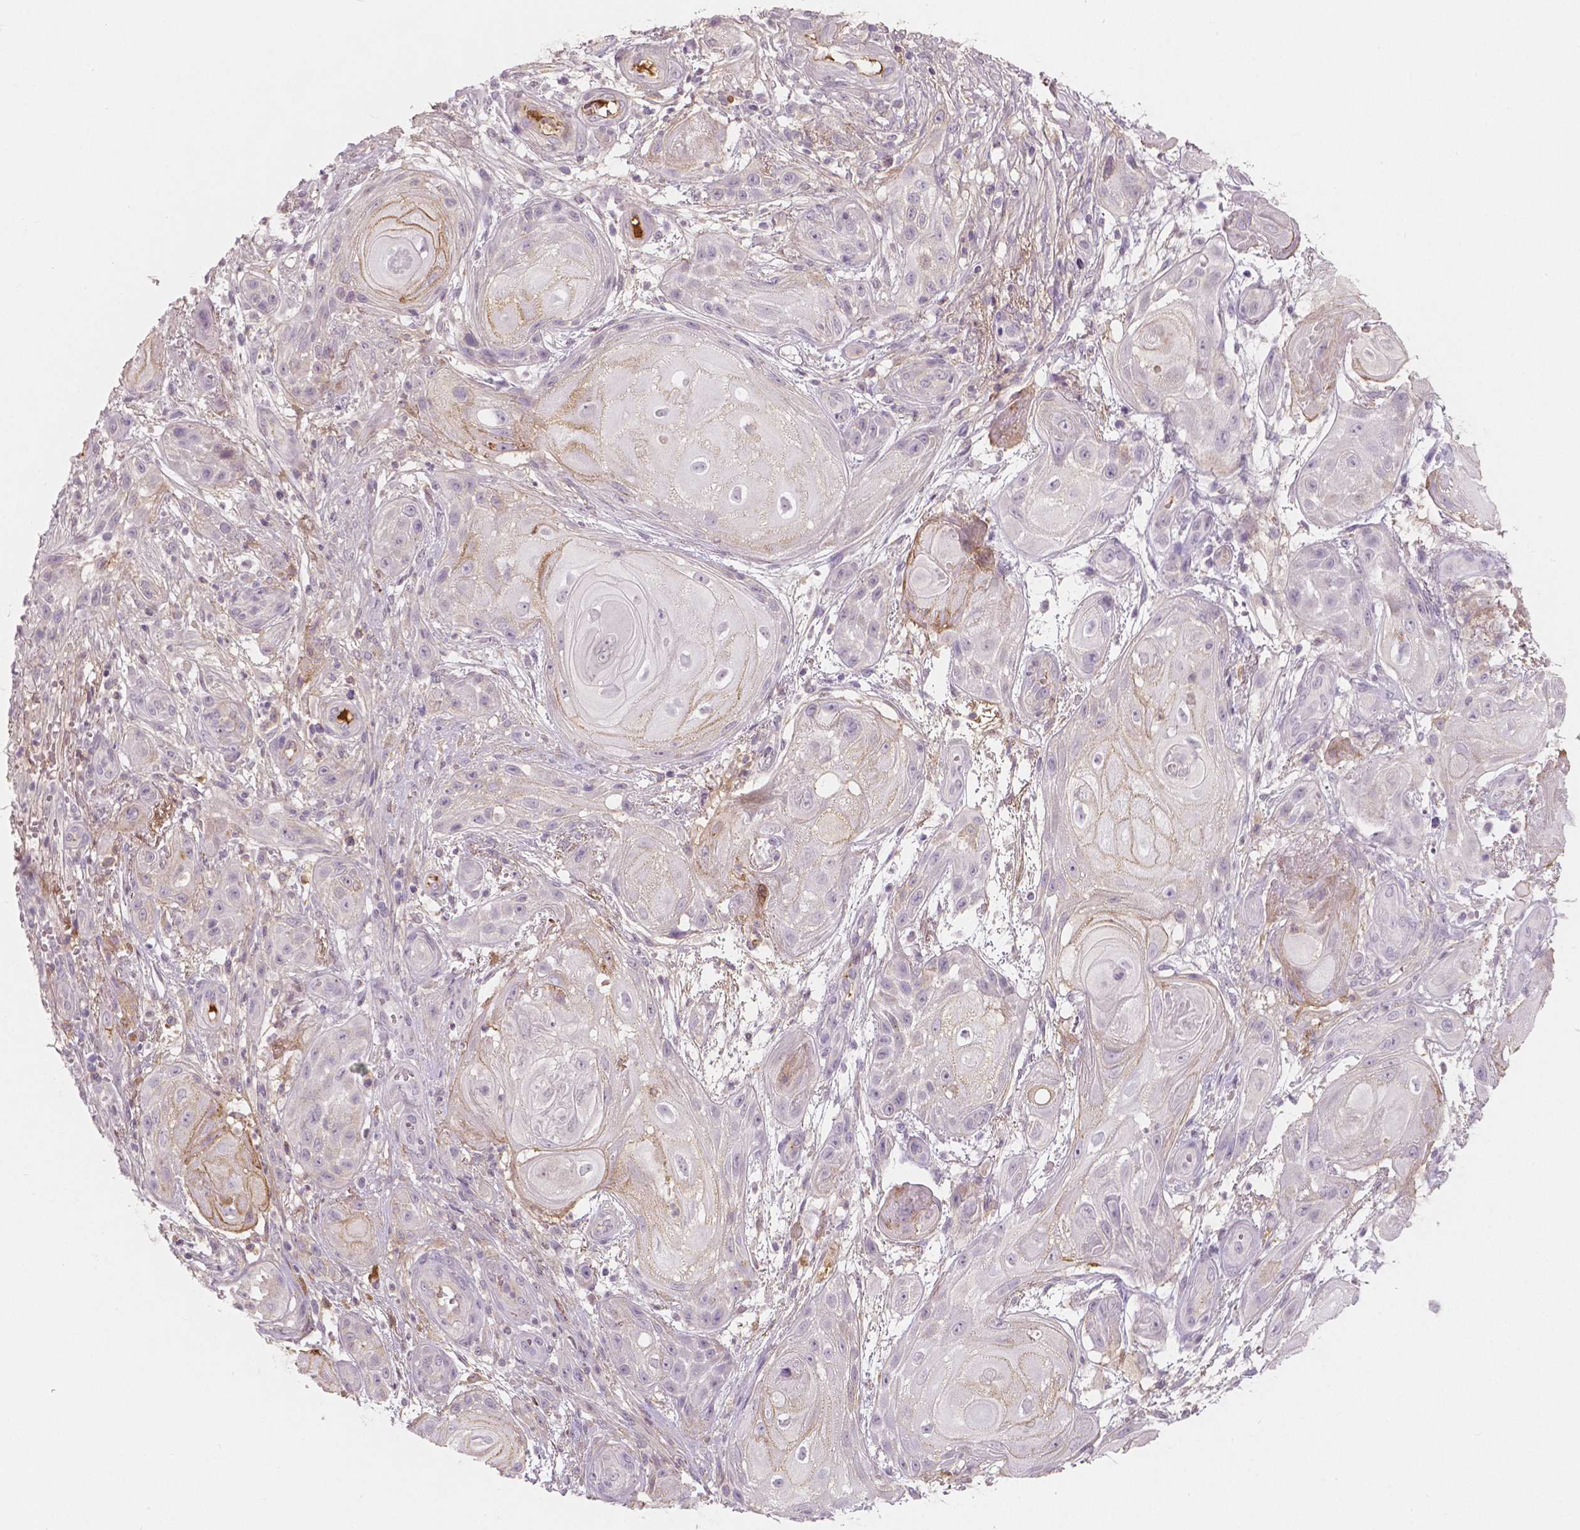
{"staining": {"intensity": "moderate", "quantity": "<25%", "location": "cytoplasmic/membranous"}, "tissue": "skin cancer", "cell_type": "Tumor cells", "image_type": "cancer", "snomed": [{"axis": "morphology", "description": "Squamous cell carcinoma, NOS"}, {"axis": "topography", "description": "Skin"}], "caption": "Brown immunohistochemical staining in skin cancer shows moderate cytoplasmic/membranous staining in approximately <25% of tumor cells.", "gene": "APOA4", "patient": {"sex": "male", "age": 62}}